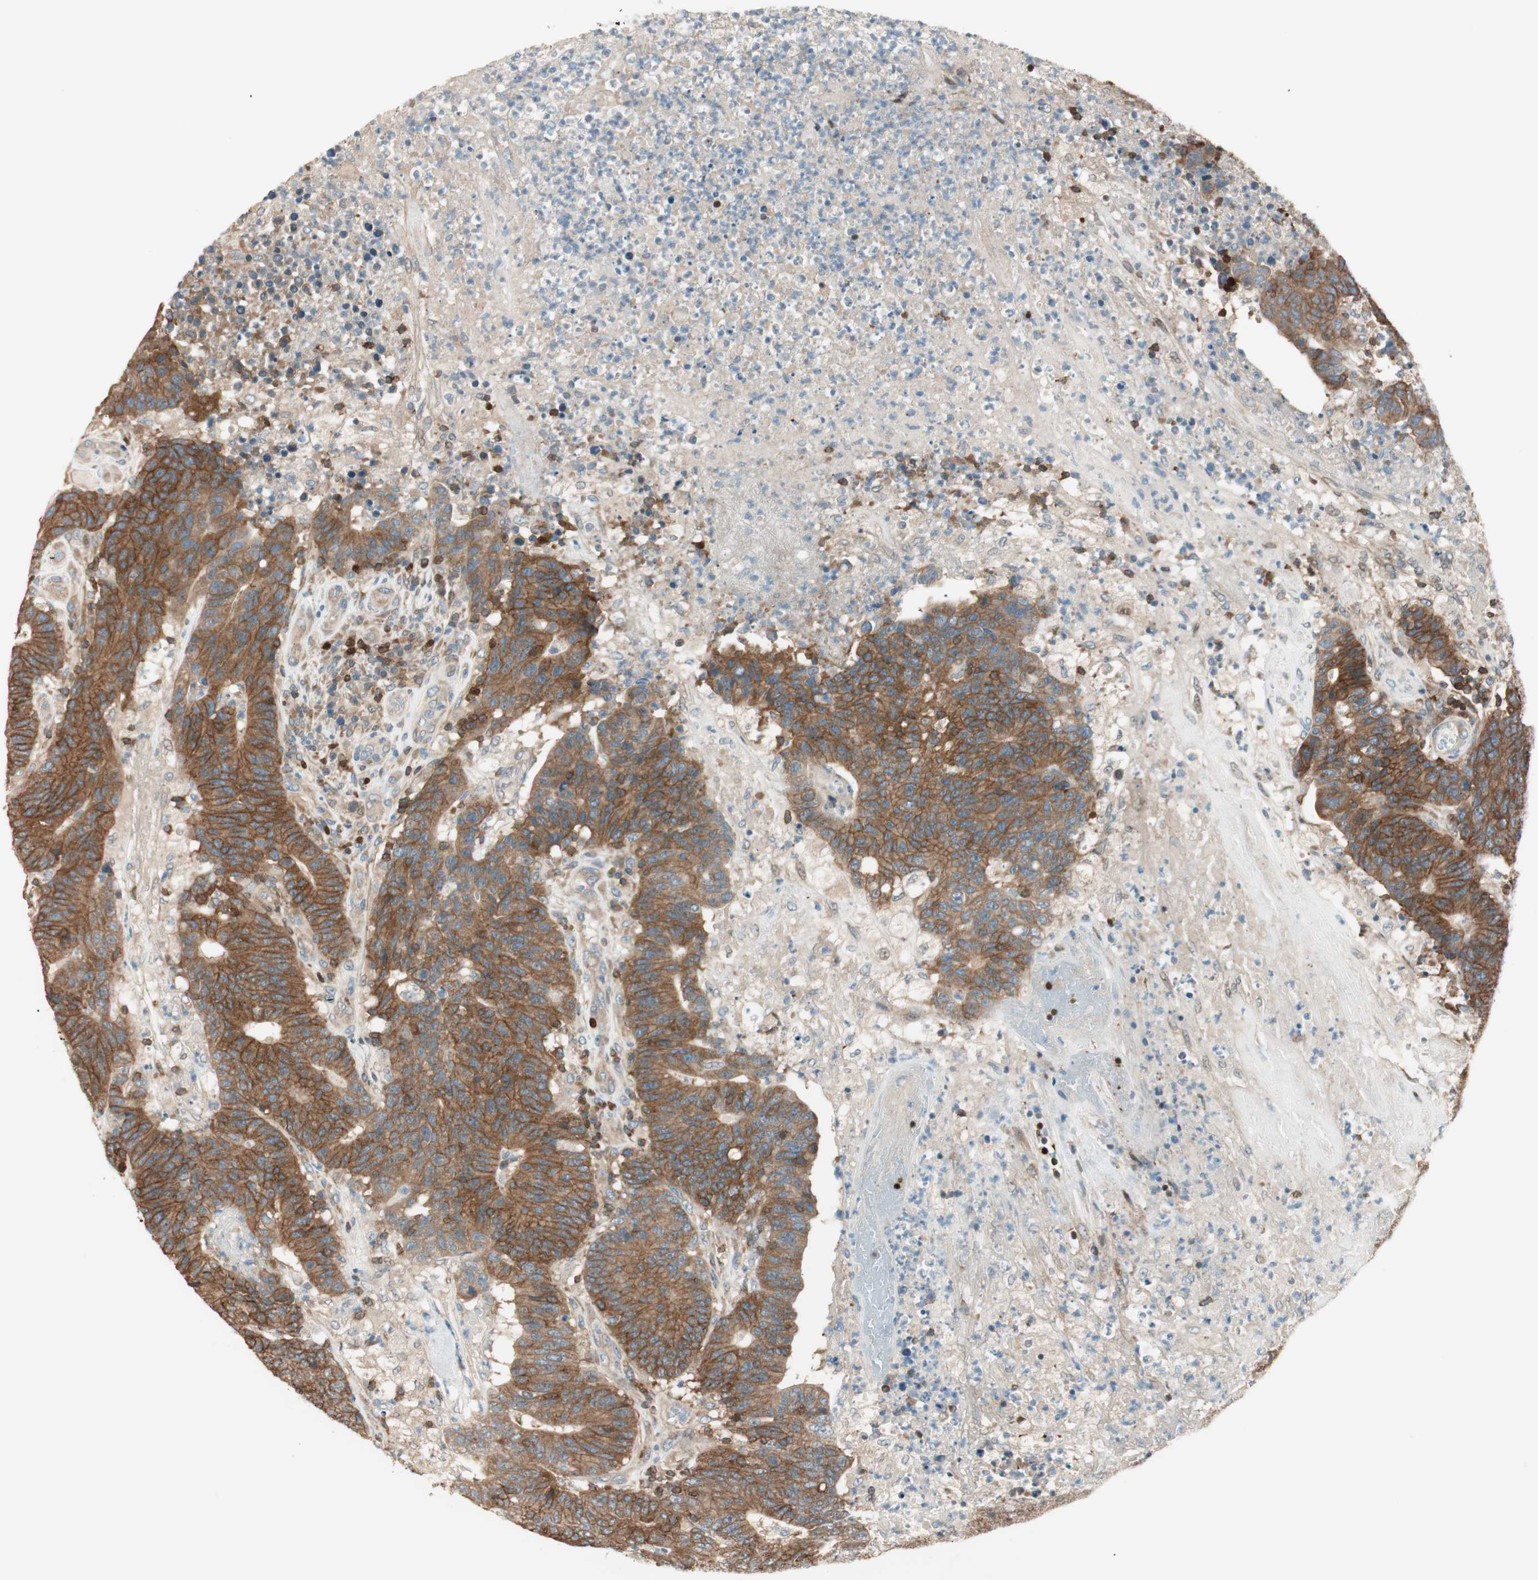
{"staining": {"intensity": "strong", "quantity": ">75%", "location": "cytoplasmic/membranous"}, "tissue": "colorectal cancer", "cell_type": "Tumor cells", "image_type": "cancer", "snomed": [{"axis": "morphology", "description": "Normal tissue, NOS"}, {"axis": "morphology", "description": "Adenocarcinoma, NOS"}, {"axis": "topography", "description": "Colon"}], "caption": "A brown stain shows strong cytoplasmic/membranous positivity of a protein in colorectal cancer (adenocarcinoma) tumor cells.", "gene": "BIN1", "patient": {"sex": "female", "age": 75}}